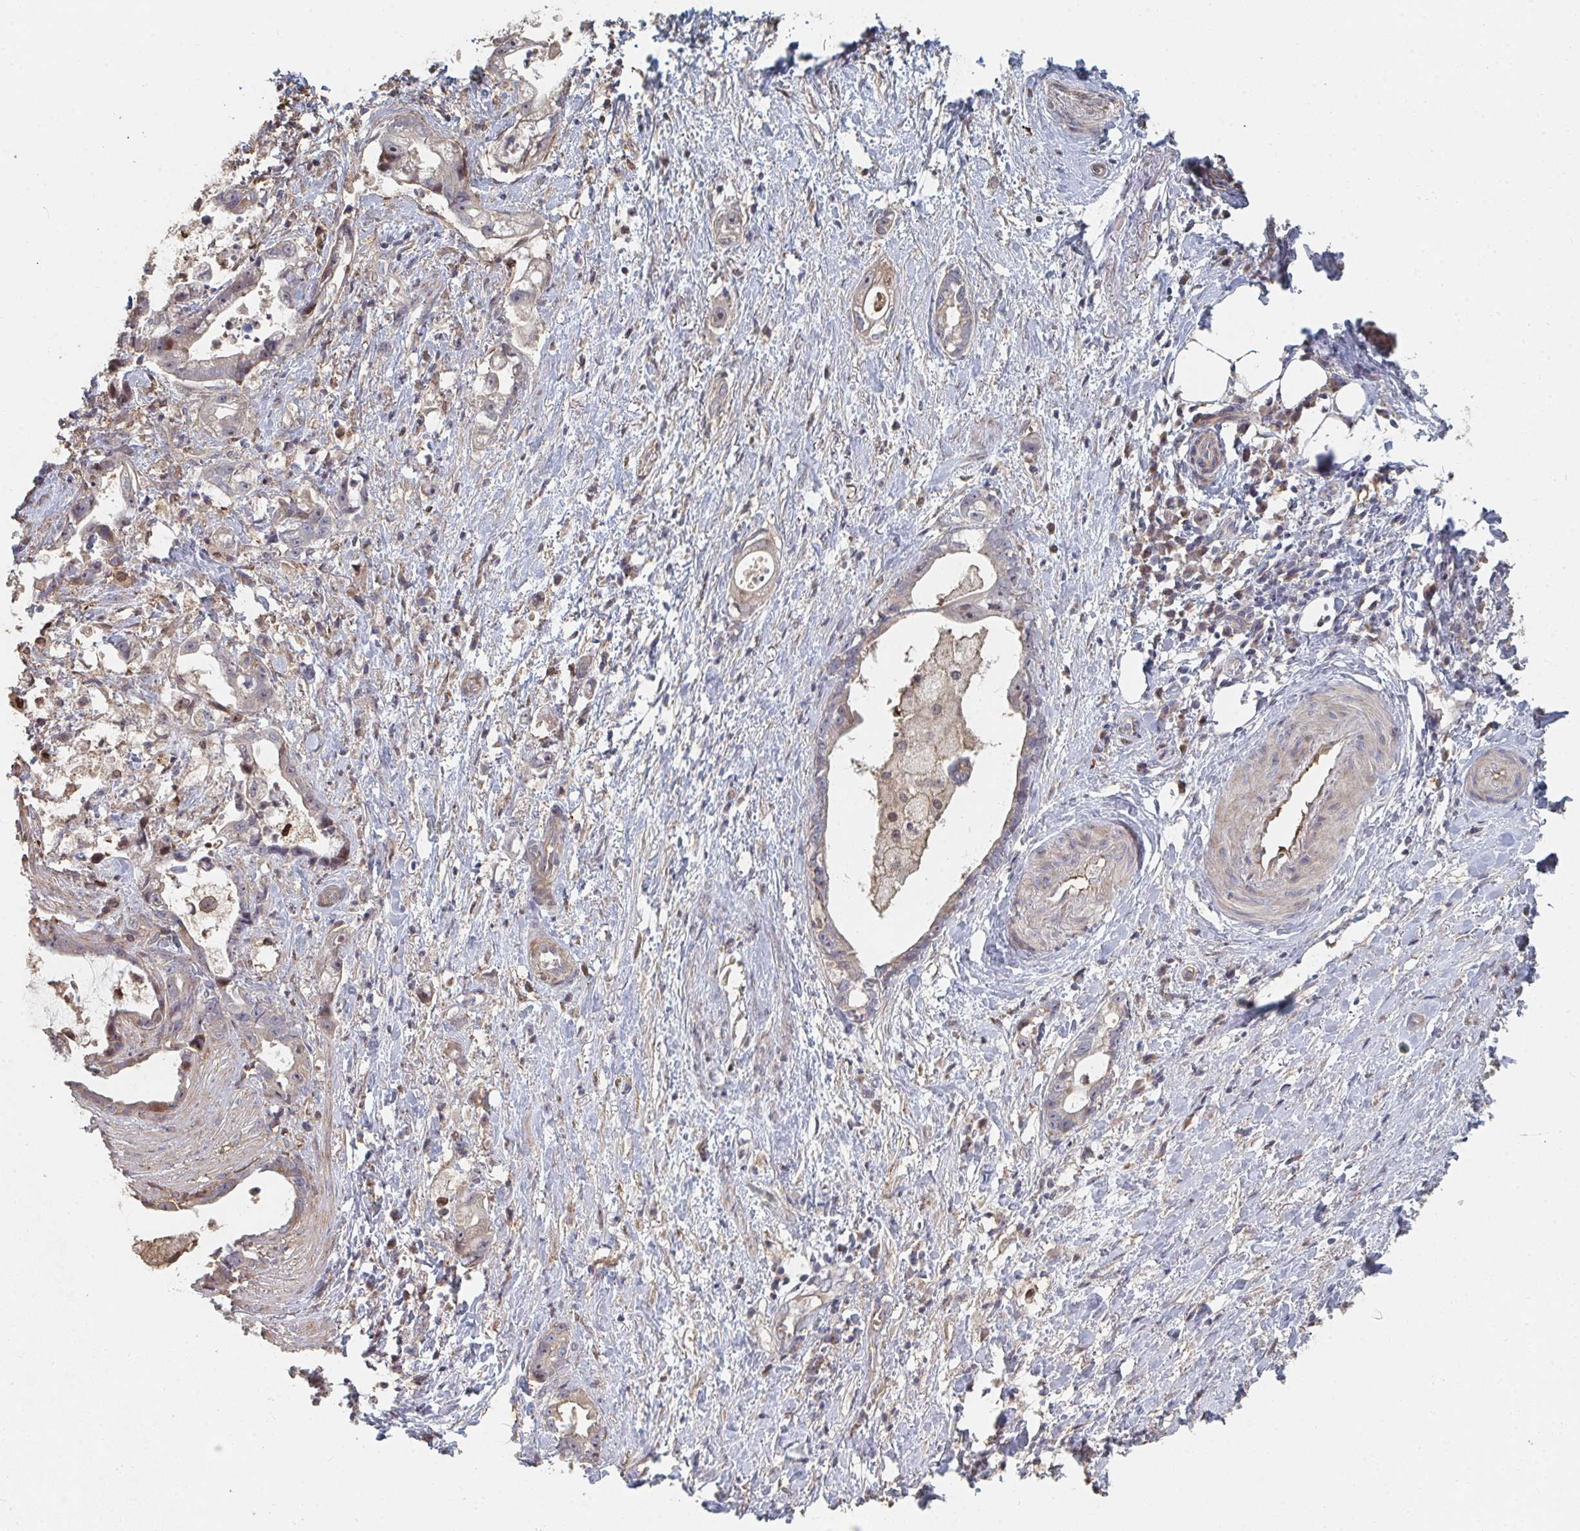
{"staining": {"intensity": "negative", "quantity": "none", "location": "none"}, "tissue": "stomach cancer", "cell_type": "Tumor cells", "image_type": "cancer", "snomed": [{"axis": "morphology", "description": "Adenocarcinoma, NOS"}, {"axis": "topography", "description": "Stomach"}], "caption": "This is a histopathology image of immunohistochemistry staining of stomach cancer, which shows no staining in tumor cells.", "gene": "PTEN", "patient": {"sex": "male", "age": 55}}